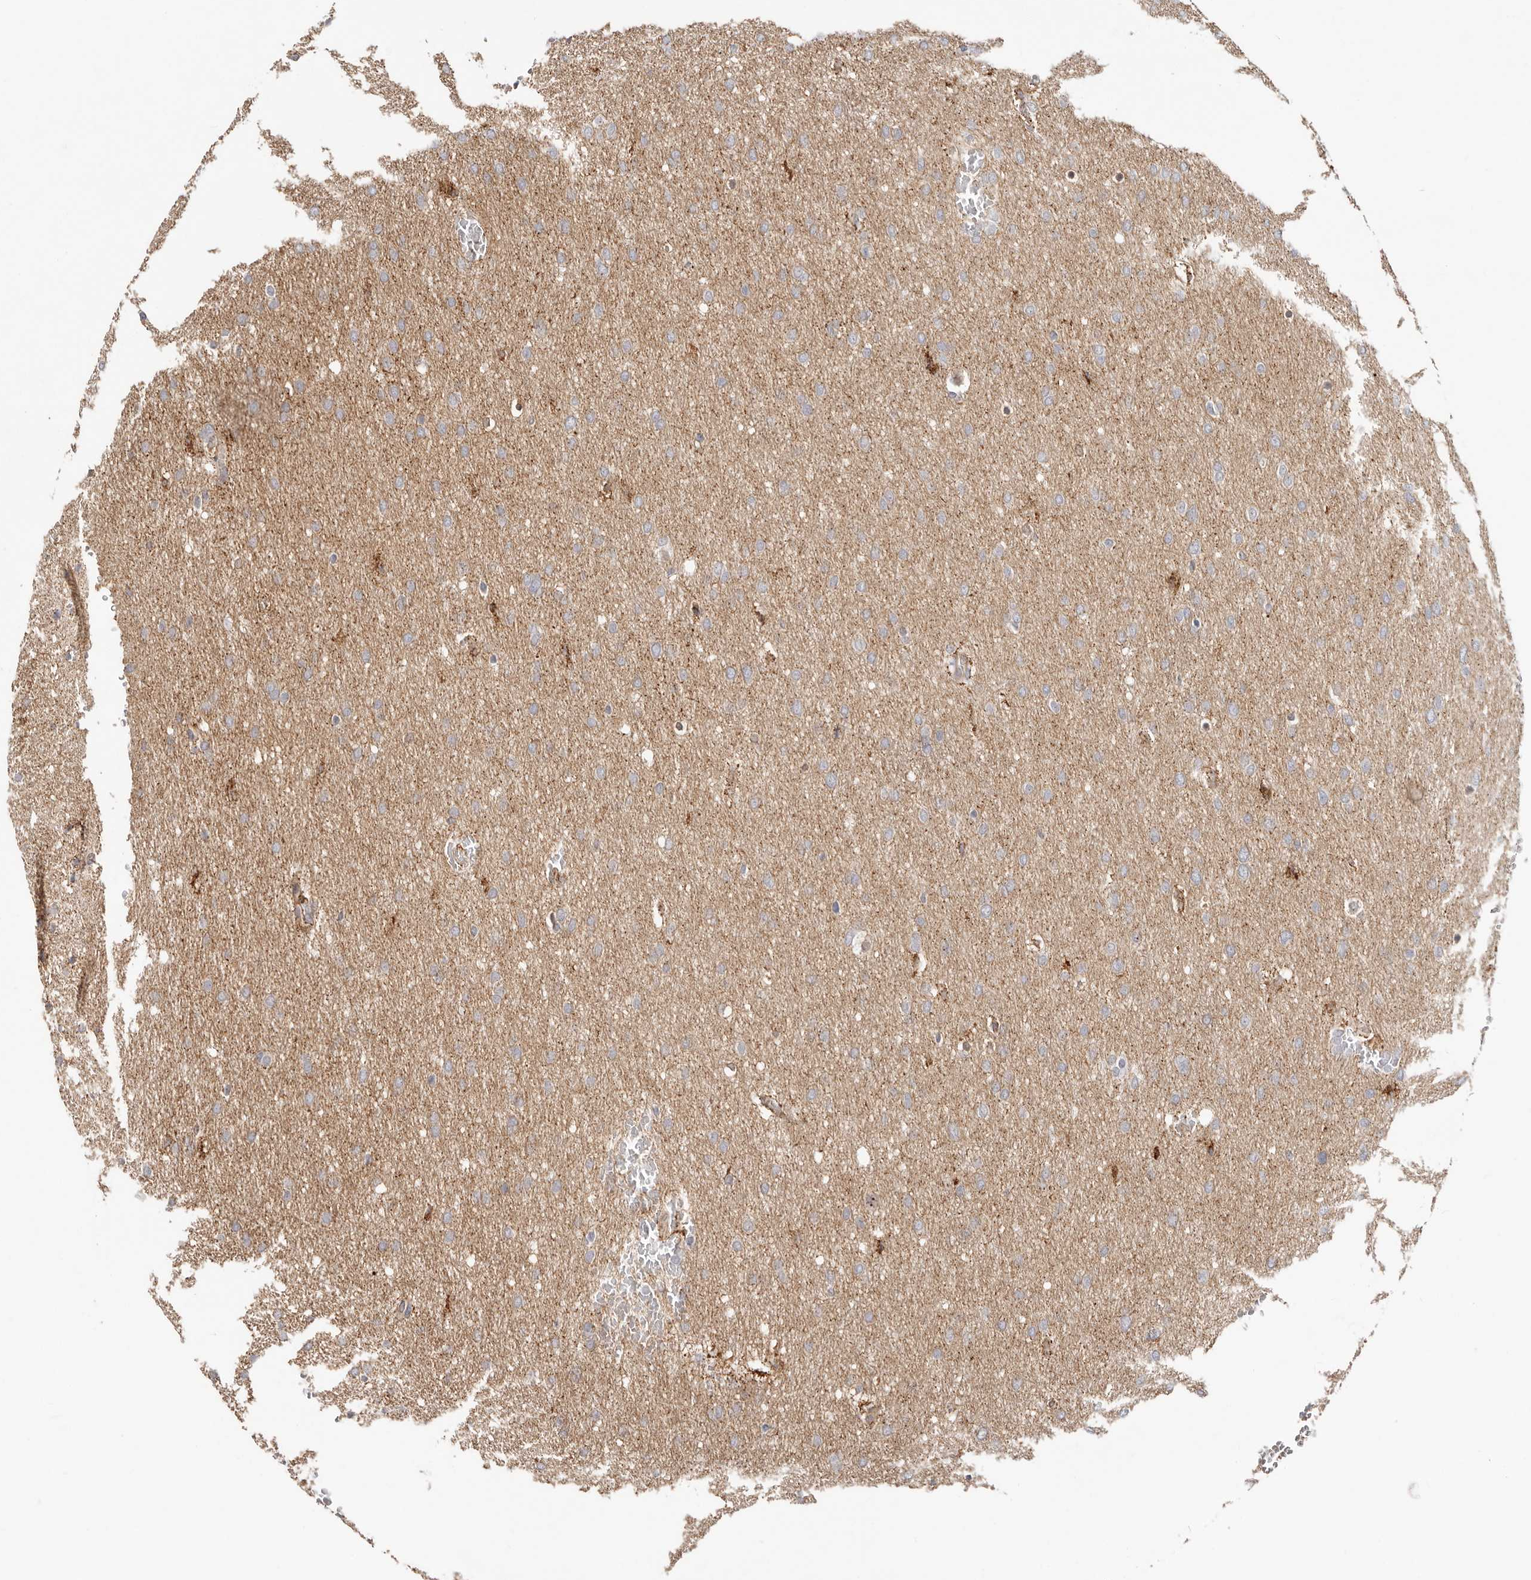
{"staining": {"intensity": "weak", "quantity": "25%-75%", "location": "cytoplasmic/membranous"}, "tissue": "glioma", "cell_type": "Tumor cells", "image_type": "cancer", "snomed": [{"axis": "morphology", "description": "Glioma, malignant, Low grade"}, {"axis": "topography", "description": "Brain"}], "caption": "The histopathology image reveals a brown stain indicating the presence of a protein in the cytoplasmic/membranous of tumor cells in glioma.", "gene": "SZT2", "patient": {"sex": "female", "age": 37}}